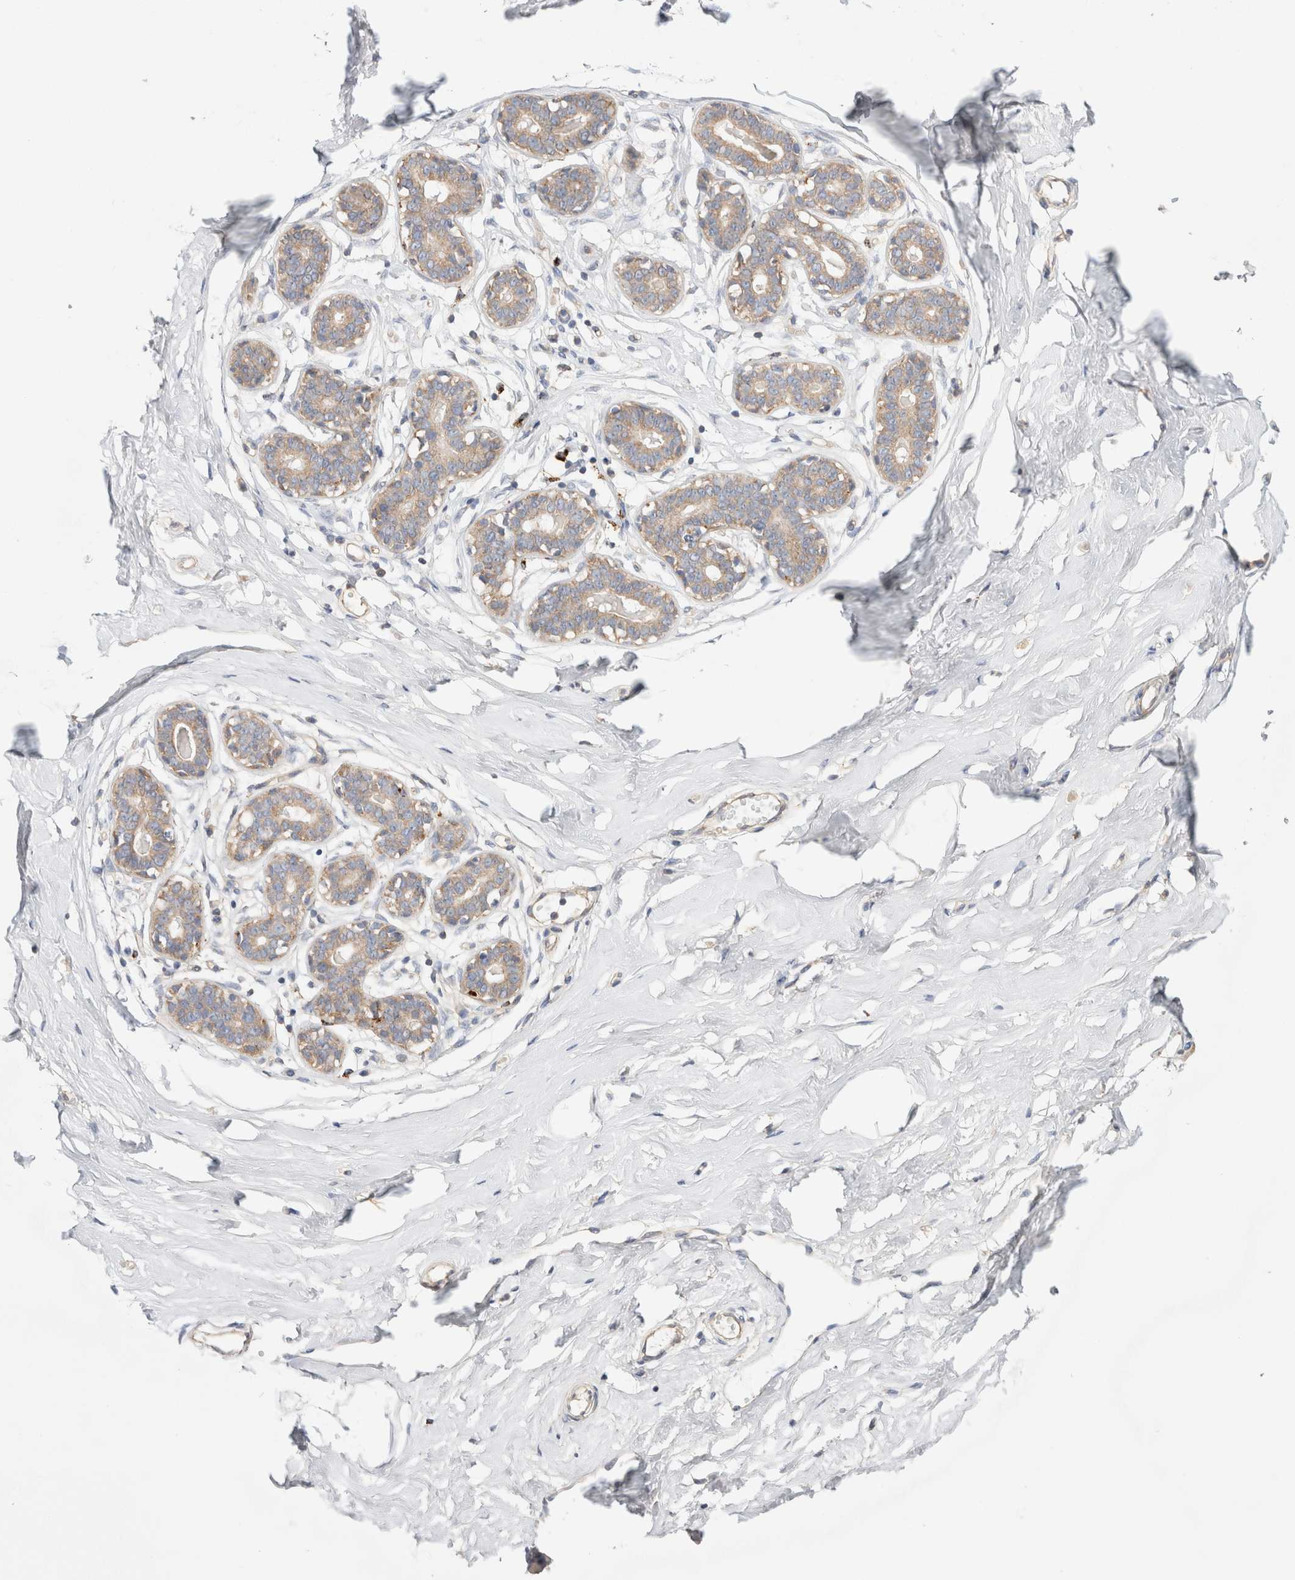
{"staining": {"intensity": "weak", "quantity": ">75%", "location": "cytoplasmic/membranous"}, "tissue": "breast", "cell_type": "Adipocytes", "image_type": "normal", "snomed": [{"axis": "morphology", "description": "Normal tissue, NOS"}, {"axis": "topography", "description": "Breast"}], "caption": "A low amount of weak cytoplasmic/membranous expression is present in approximately >75% of adipocytes in normal breast. Nuclei are stained in blue.", "gene": "B3GNTL1", "patient": {"sex": "female", "age": 23}}